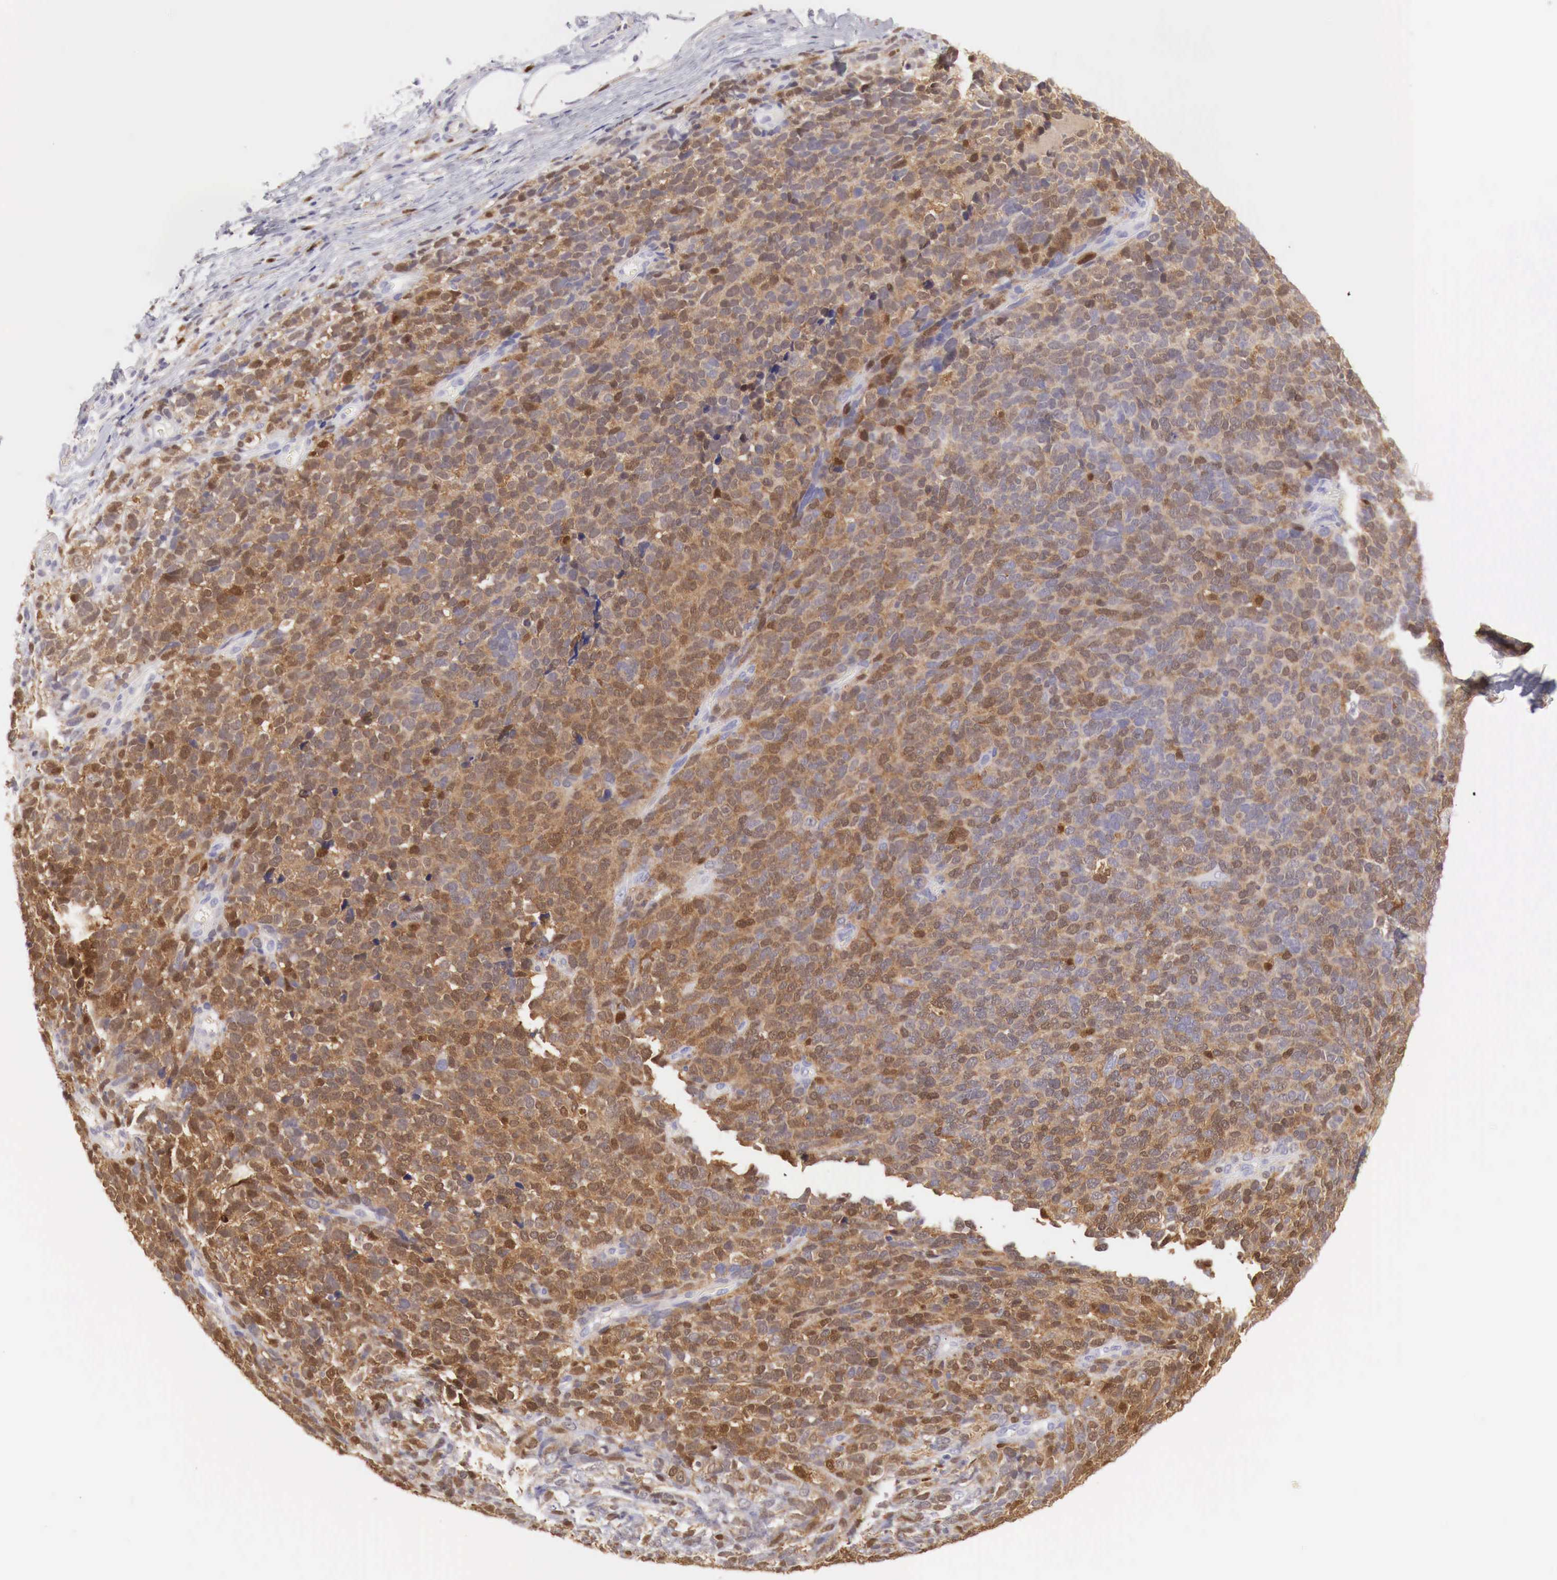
{"staining": {"intensity": "strong", "quantity": ">75%", "location": "cytoplasmic/membranous"}, "tissue": "melanoma", "cell_type": "Tumor cells", "image_type": "cancer", "snomed": [{"axis": "morphology", "description": "Malignant melanoma, NOS"}, {"axis": "topography", "description": "Skin"}], "caption": "Protein staining of melanoma tissue reveals strong cytoplasmic/membranous staining in approximately >75% of tumor cells.", "gene": "RENBP", "patient": {"sex": "female", "age": 85}}